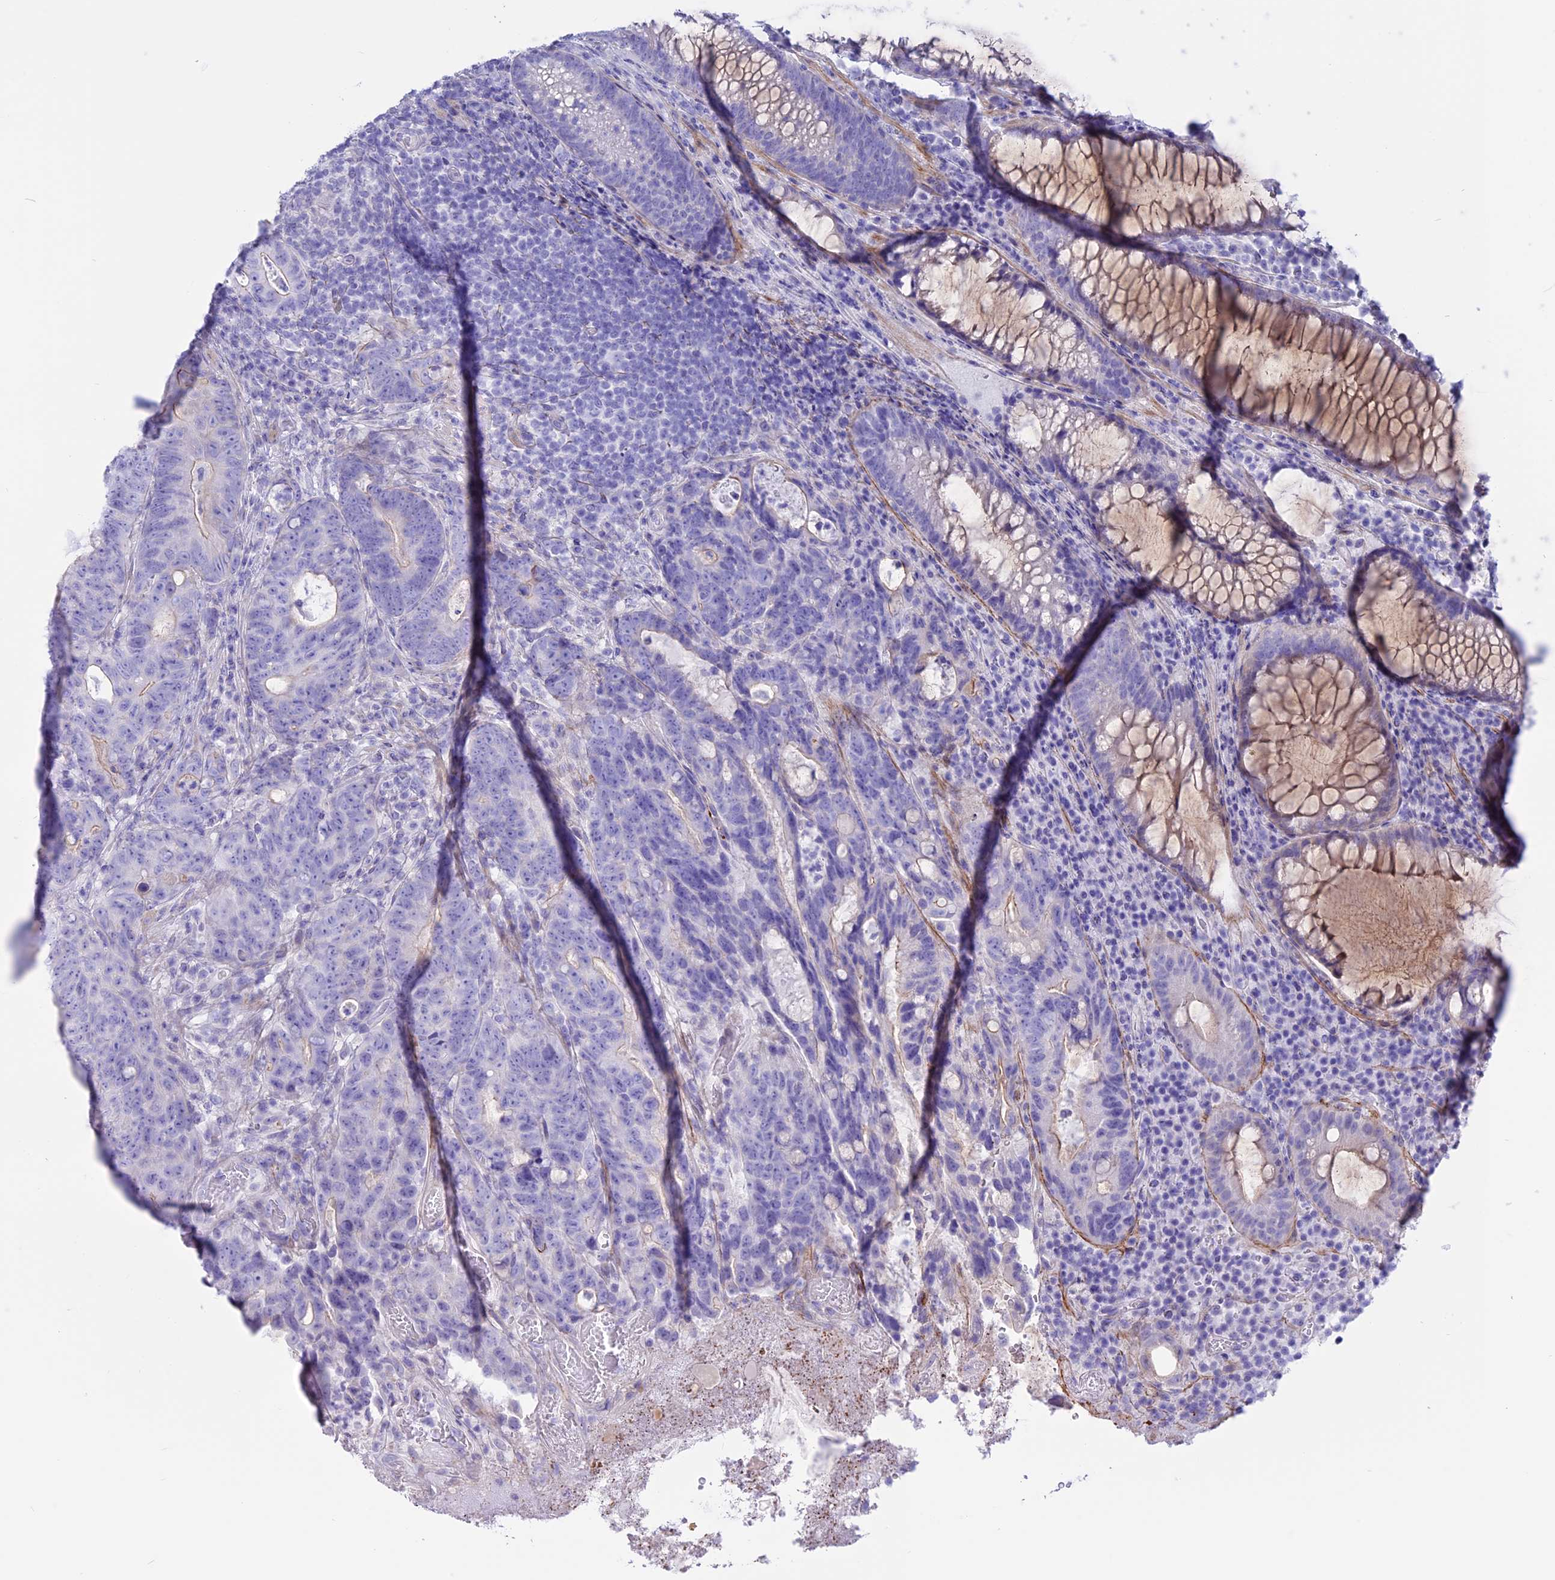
{"staining": {"intensity": "weak", "quantity": "<25%", "location": "cytoplasmic/membranous"}, "tissue": "colorectal cancer", "cell_type": "Tumor cells", "image_type": "cancer", "snomed": [{"axis": "morphology", "description": "Adenocarcinoma, NOS"}, {"axis": "topography", "description": "Colon"}], "caption": "DAB (3,3'-diaminobenzidine) immunohistochemical staining of human colorectal cancer (adenocarcinoma) reveals no significant staining in tumor cells.", "gene": "SPHKAP", "patient": {"sex": "female", "age": 82}}